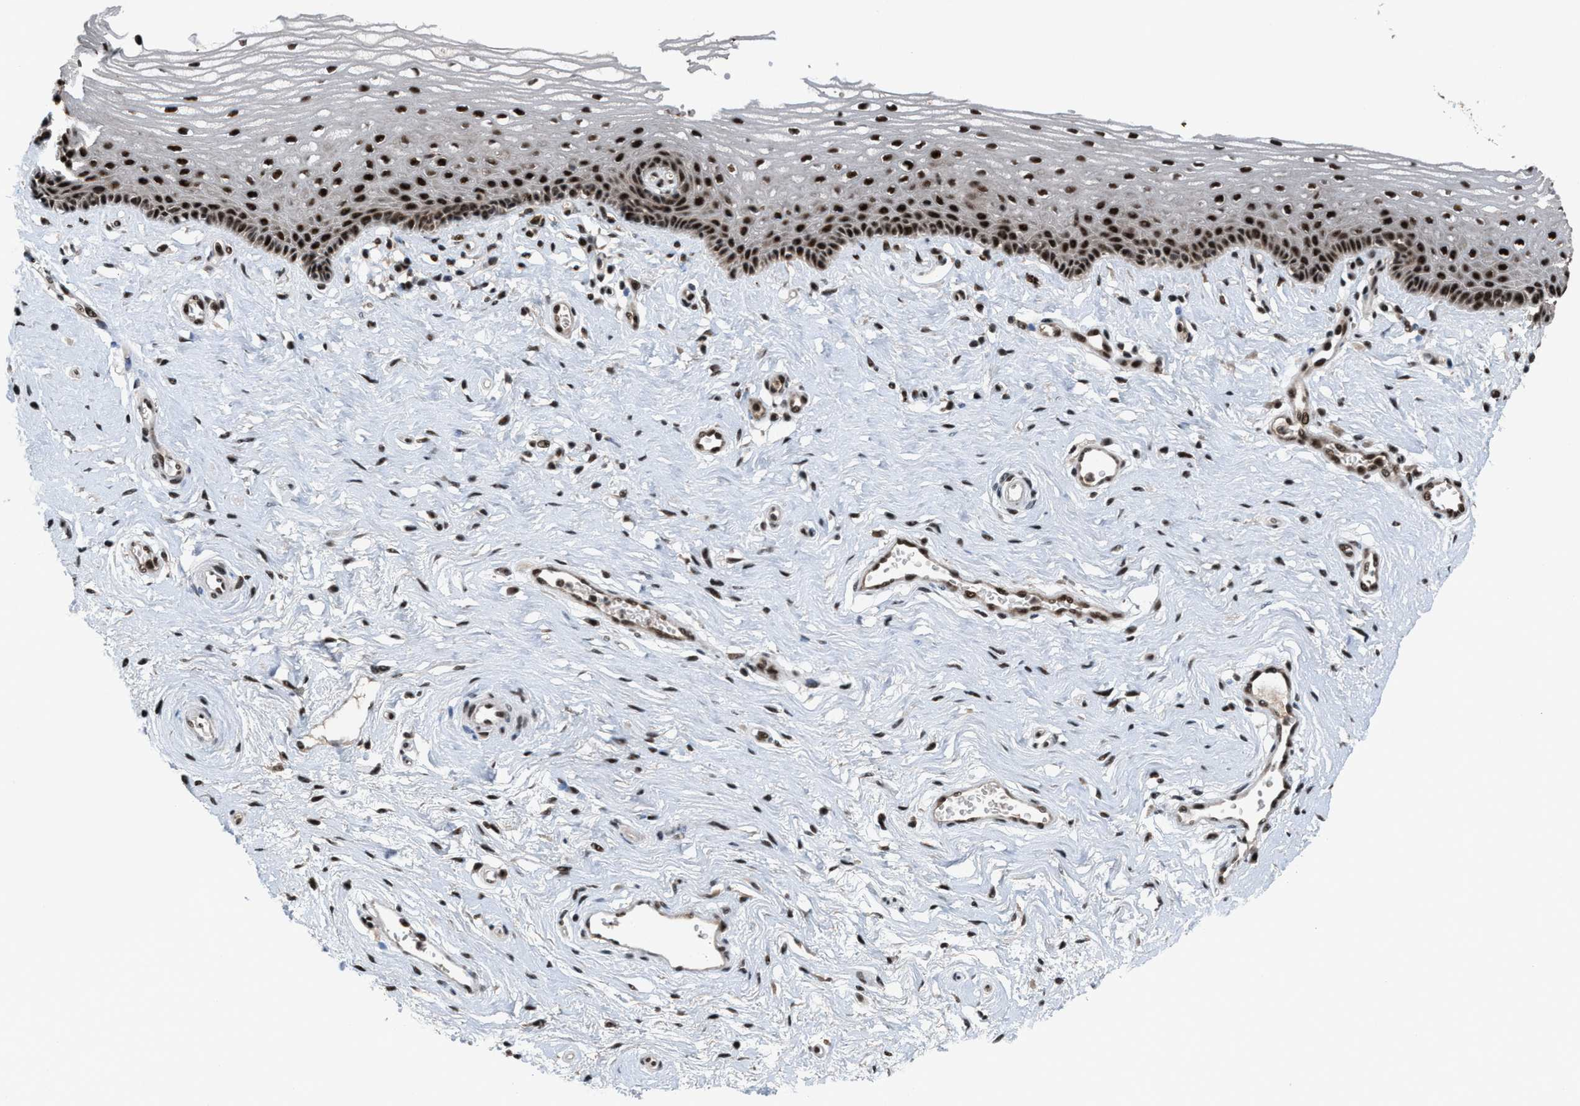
{"staining": {"intensity": "strong", "quantity": ">75%", "location": "nuclear"}, "tissue": "vagina", "cell_type": "Squamous epithelial cells", "image_type": "normal", "snomed": [{"axis": "morphology", "description": "Normal tissue, NOS"}, {"axis": "topography", "description": "Vagina"}], "caption": "This micrograph demonstrates benign vagina stained with immunohistochemistry (IHC) to label a protein in brown. The nuclear of squamous epithelial cells show strong positivity for the protein. Nuclei are counter-stained blue.", "gene": "PRPF4", "patient": {"sex": "female", "age": 46}}